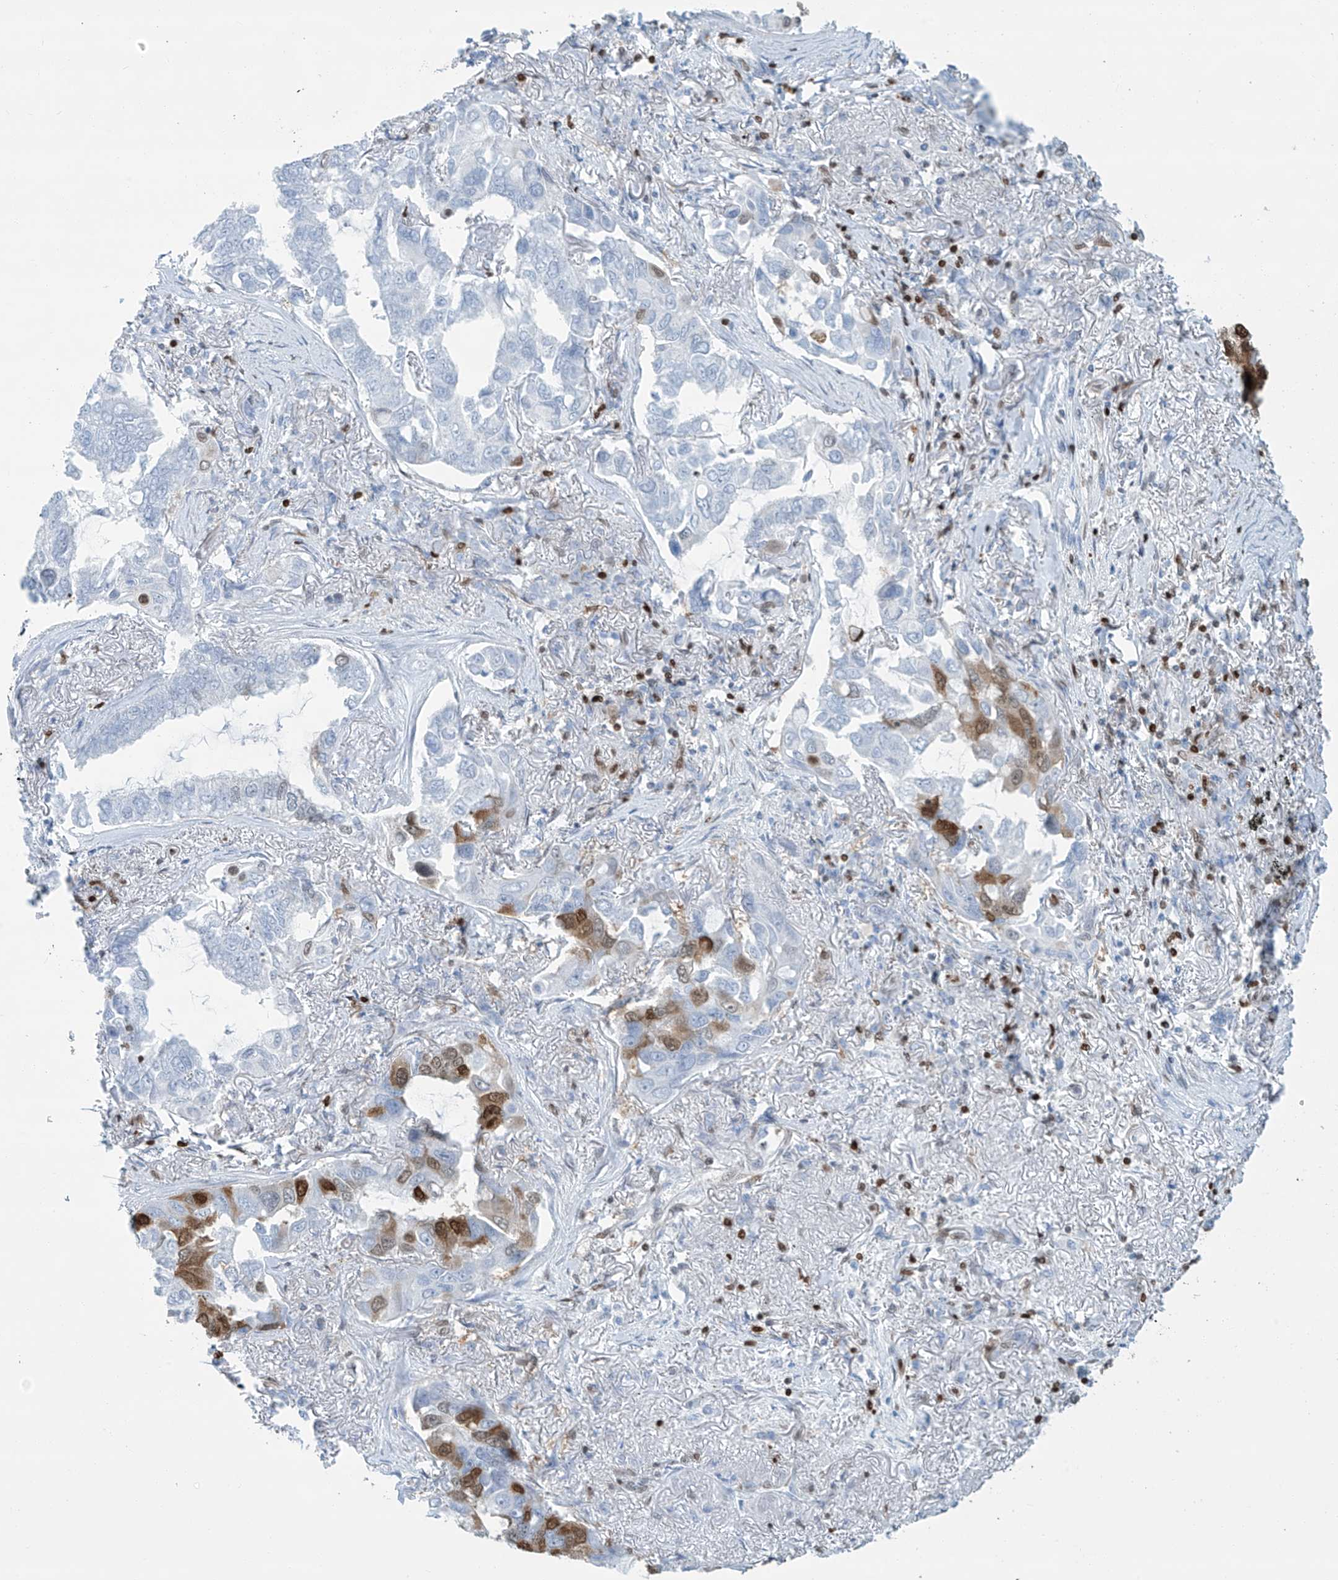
{"staining": {"intensity": "moderate", "quantity": "<25%", "location": "cytoplasmic/membranous,nuclear"}, "tissue": "lung cancer", "cell_type": "Tumor cells", "image_type": "cancer", "snomed": [{"axis": "morphology", "description": "Adenocarcinoma, NOS"}, {"axis": "topography", "description": "Lung"}], "caption": "Protein expression analysis of human adenocarcinoma (lung) reveals moderate cytoplasmic/membranous and nuclear staining in approximately <25% of tumor cells. The staining was performed using DAB to visualize the protein expression in brown, while the nuclei were stained in blue with hematoxylin (Magnification: 20x).", "gene": "SARNP", "patient": {"sex": "male", "age": 64}}